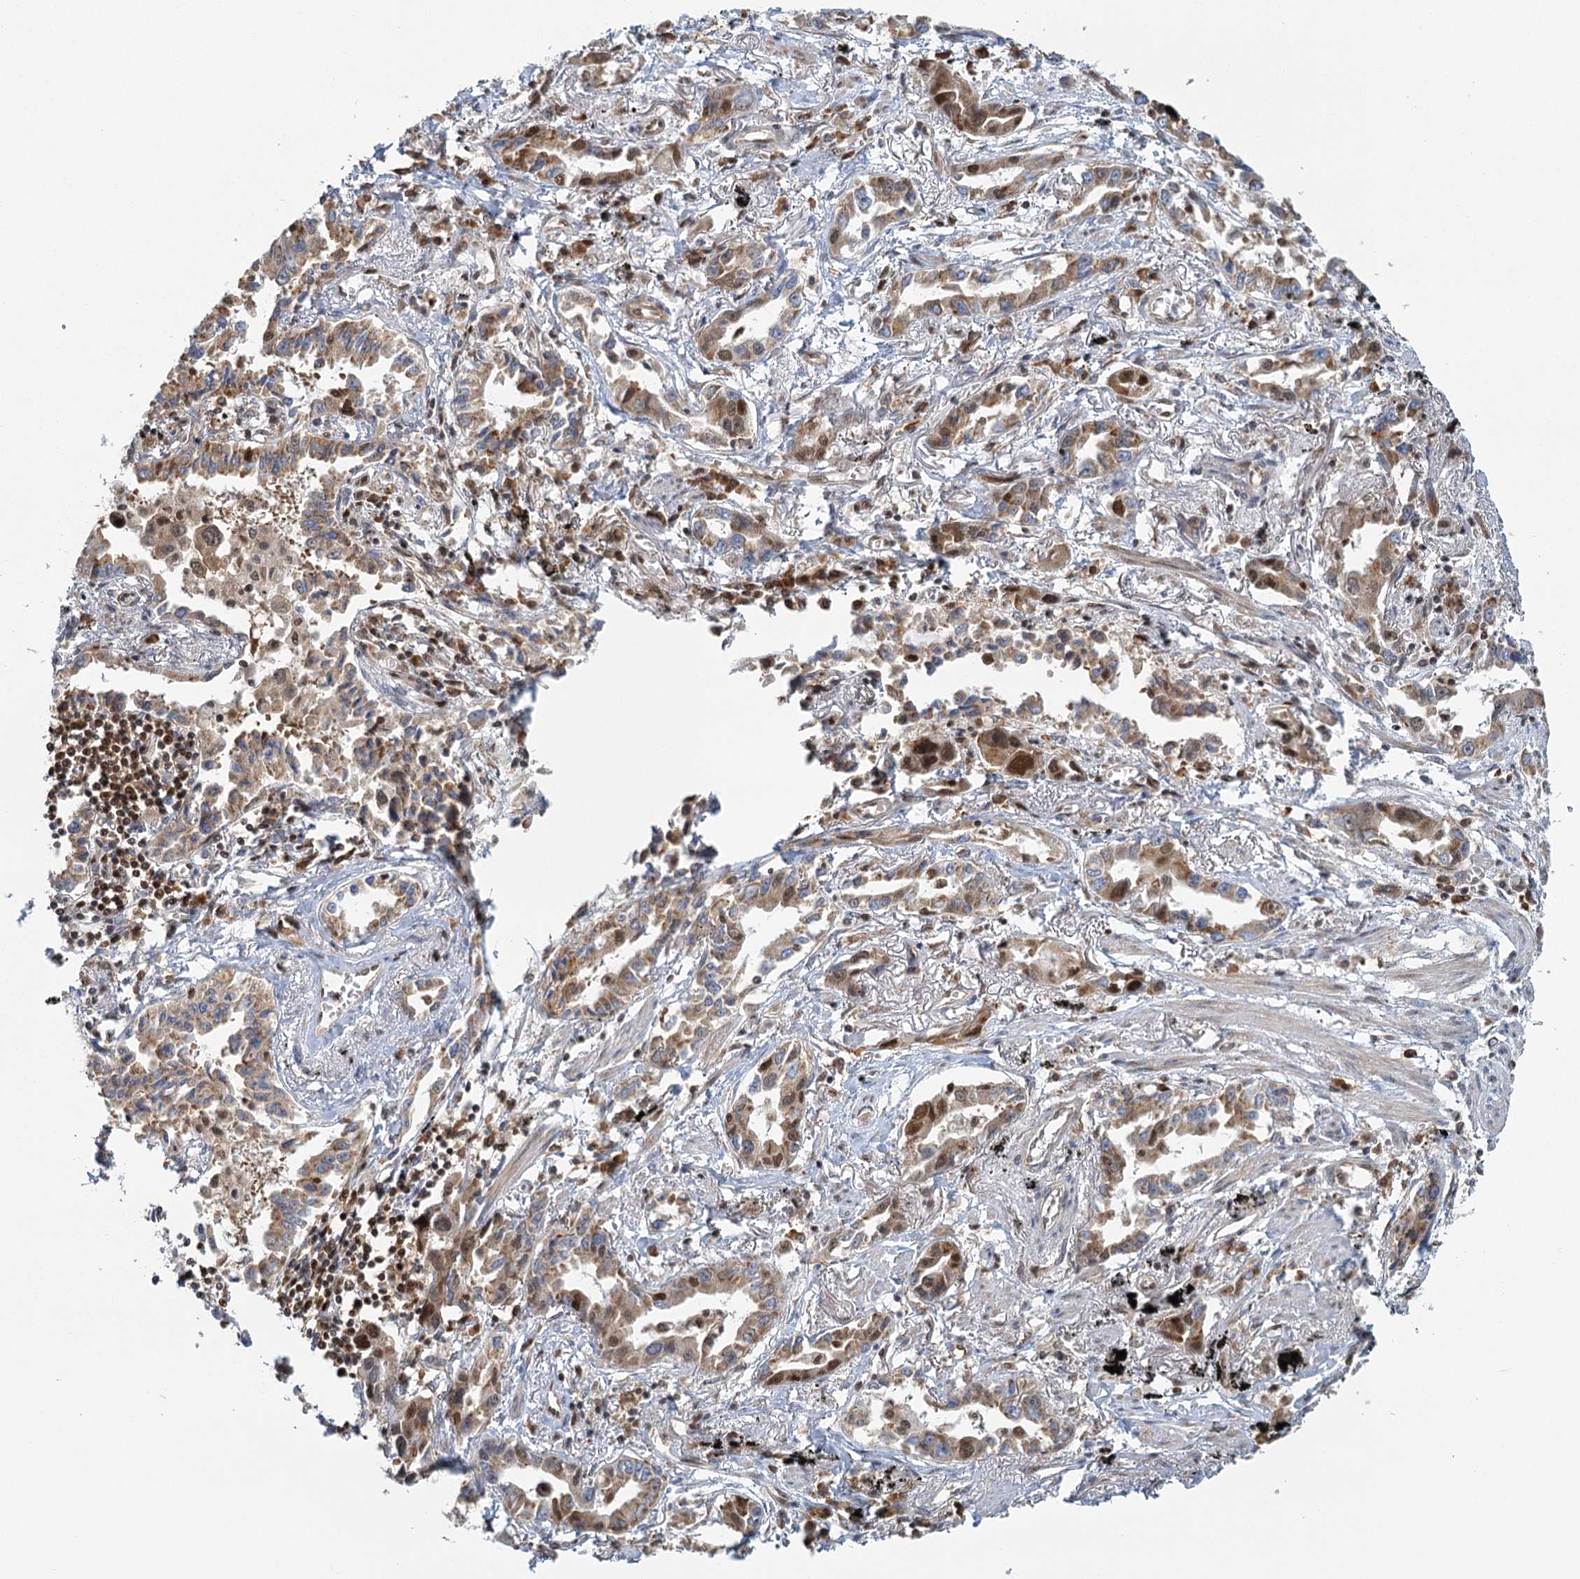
{"staining": {"intensity": "moderate", "quantity": ">75%", "location": "cytoplasmic/membranous,nuclear"}, "tissue": "lung cancer", "cell_type": "Tumor cells", "image_type": "cancer", "snomed": [{"axis": "morphology", "description": "Adenocarcinoma, NOS"}, {"axis": "topography", "description": "Lung"}], "caption": "IHC staining of lung cancer, which shows medium levels of moderate cytoplasmic/membranous and nuclear staining in approximately >75% of tumor cells indicating moderate cytoplasmic/membranous and nuclear protein staining. The staining was performed using DAB (3,3'-diaminobenzidine) (brown) for protein detection and nuclei were counterstained in hematoxylin (blue).", "gene": "GPATCH11", "patient": {"sex": "male", "age": 67}}